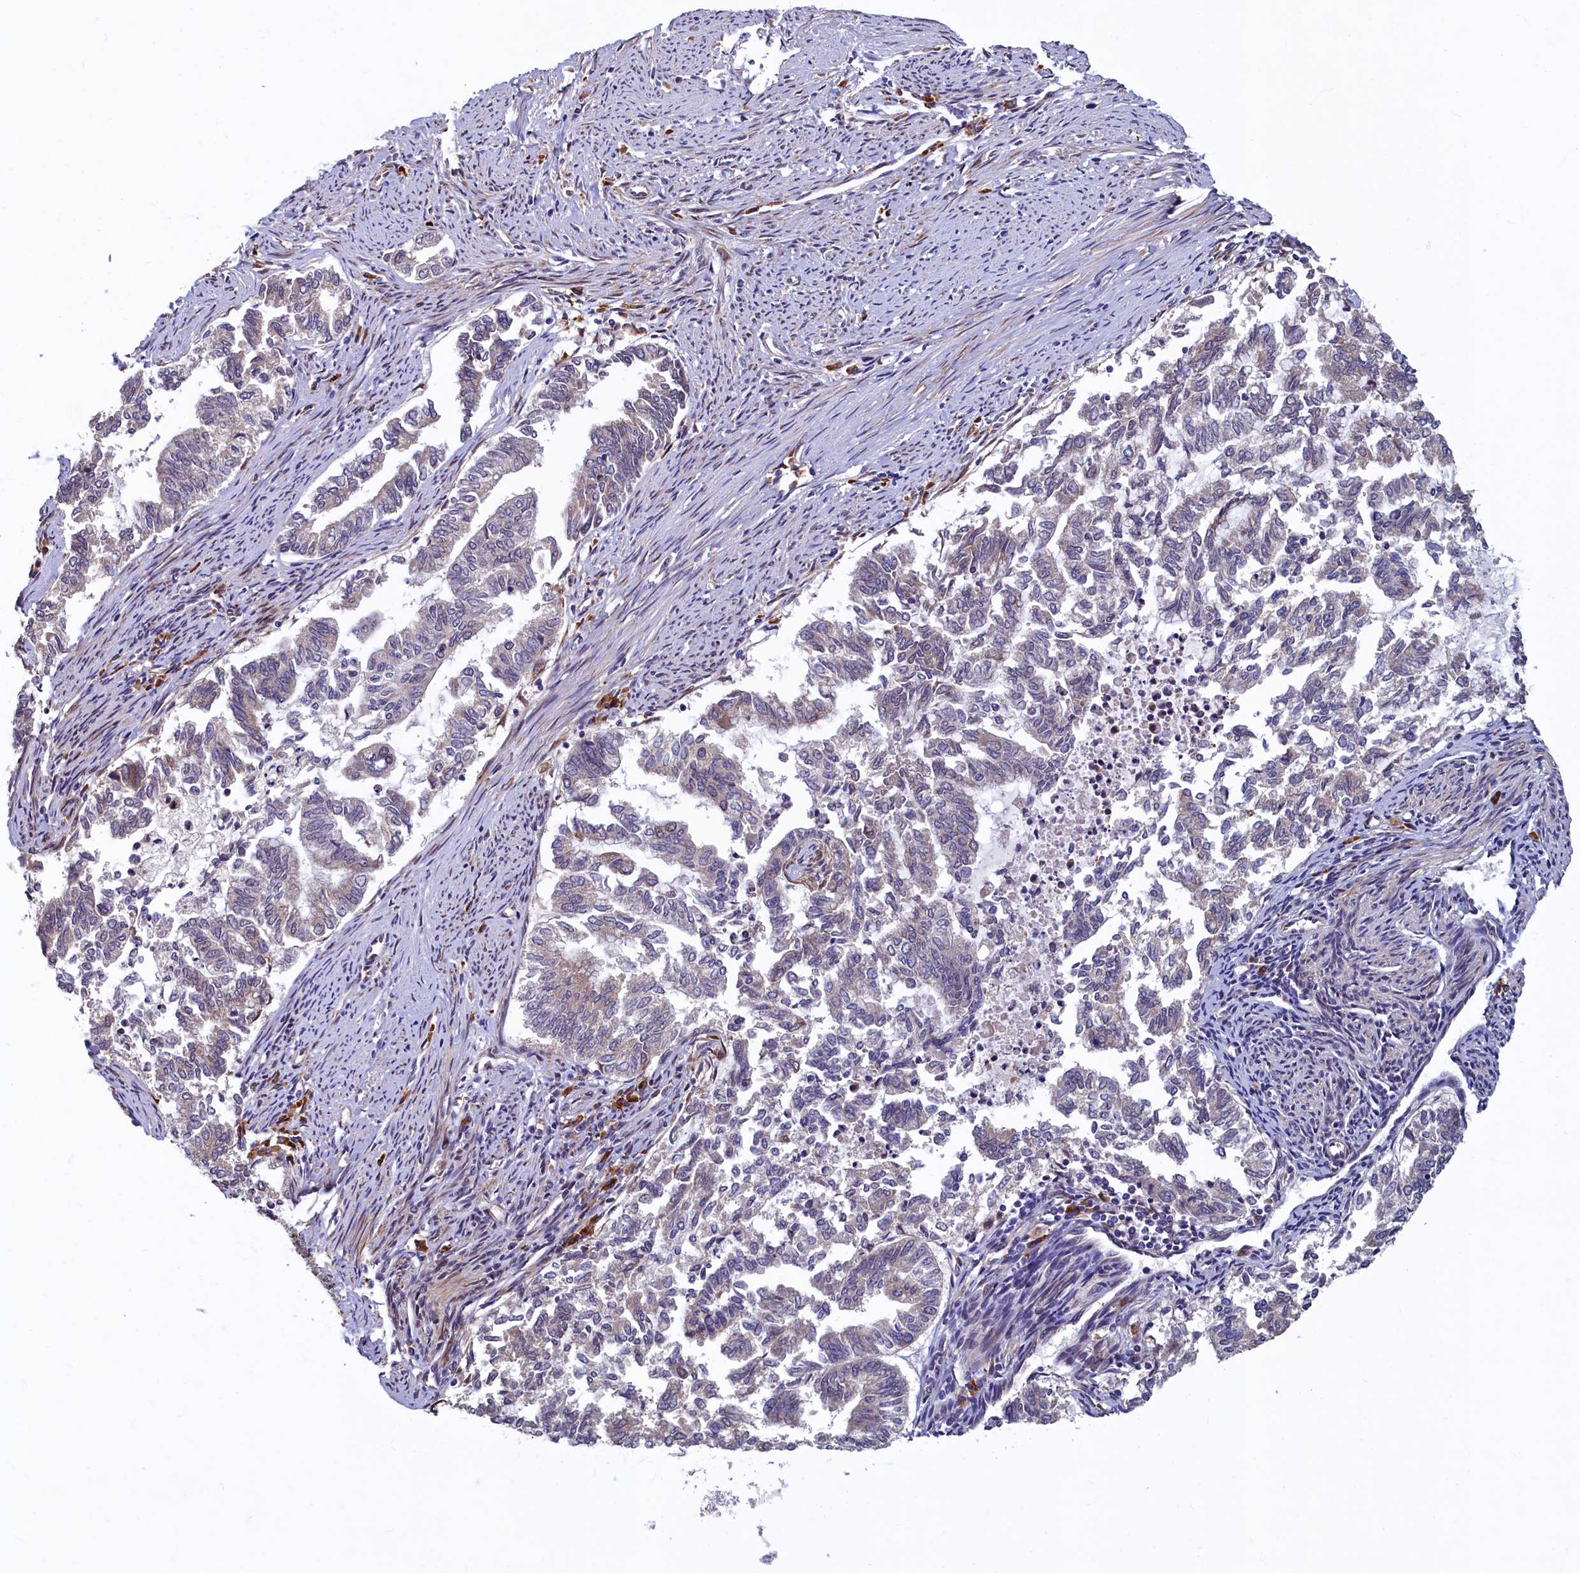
{"staining": {"intensity": "negative", "quantity": "none", "location": "none"}, "tissue": "endometrial cancer", "cell_type": "Tumor cells", "image_type": "cancer", "snomed": [{"axis": "morphology", "description": "Adenocarcinoma, NOS"}, {"axis": "topography", "description": "Endometrium"}], "caption": "Immunohistochemical staining of human adenocarcinoma (endometrial) displays no significant expression in tumor cells.", "gene": "SLC16A14", "patient": {"sex": "female", "age": 79}}